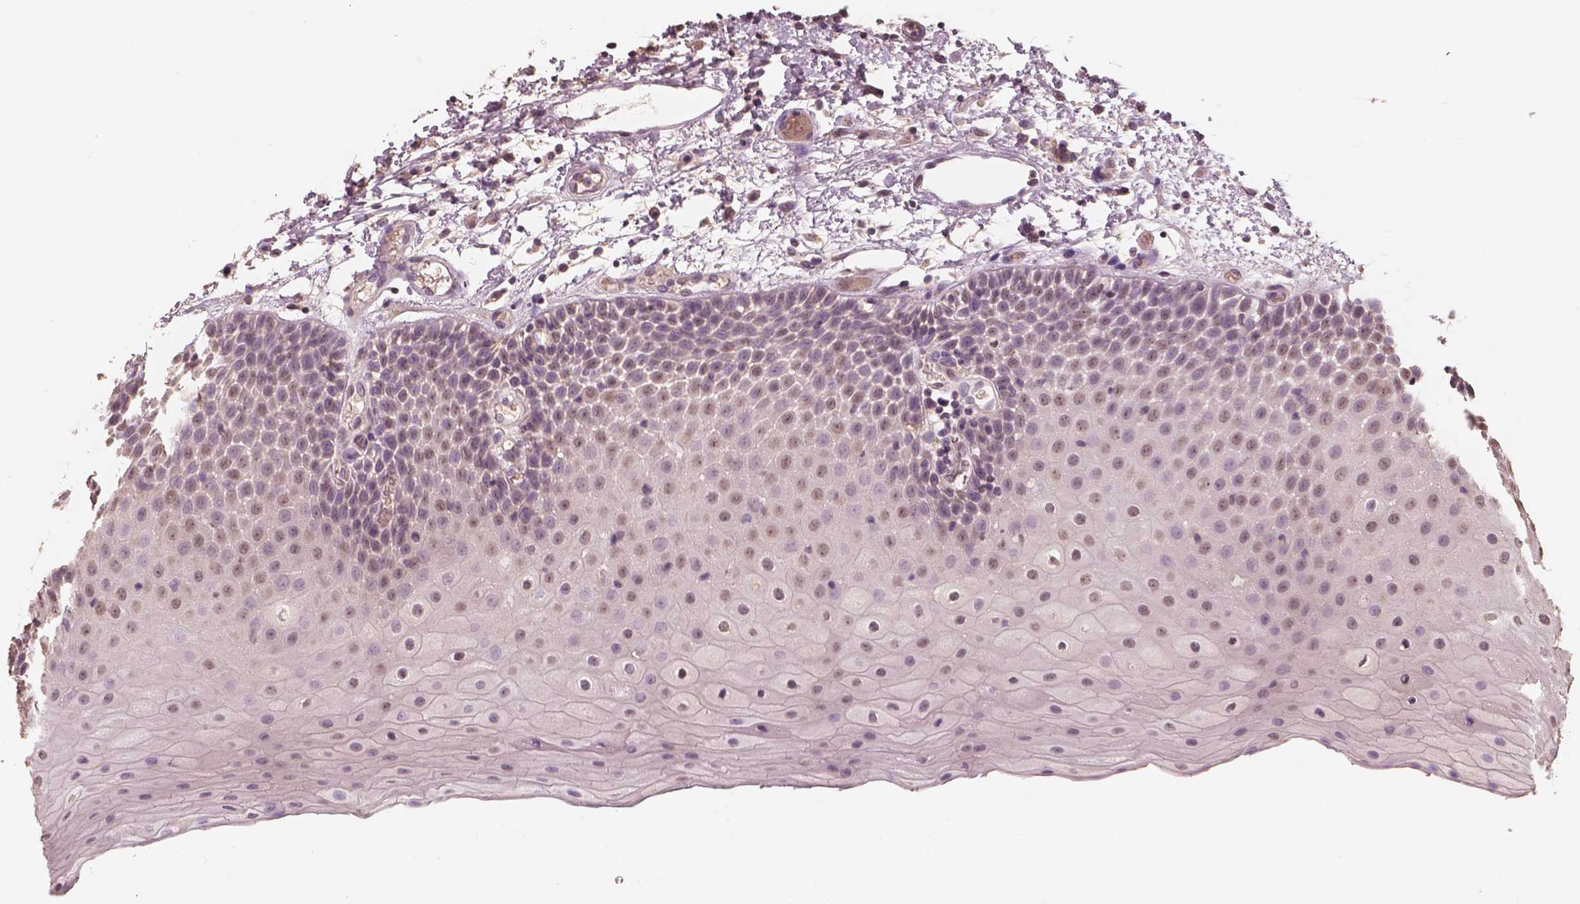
{"staining": {"intensity": "weak", "quantity": "25%-75%", "location": "nuclear"}, "tissue": "oral mucosa", "cell_type": "Squamous epithelial cells", "image_type": "normal", "snomed": [{"axis": "morphology", "description": "Normal tissue, NOS"}, {"axis": "topography", "description": "Oral tissue"}], "caption": "This histopathology image displays unremarkable oral mucosa stained with immunohistochemistry (IHC) to label a protein in brown. The nuclear of squamous epithelial cells show weak positivity for the protein. Nuclei are counter-stained blue.", "gene": "SAT2", "patient": {"sex": "female", "age": 82}}